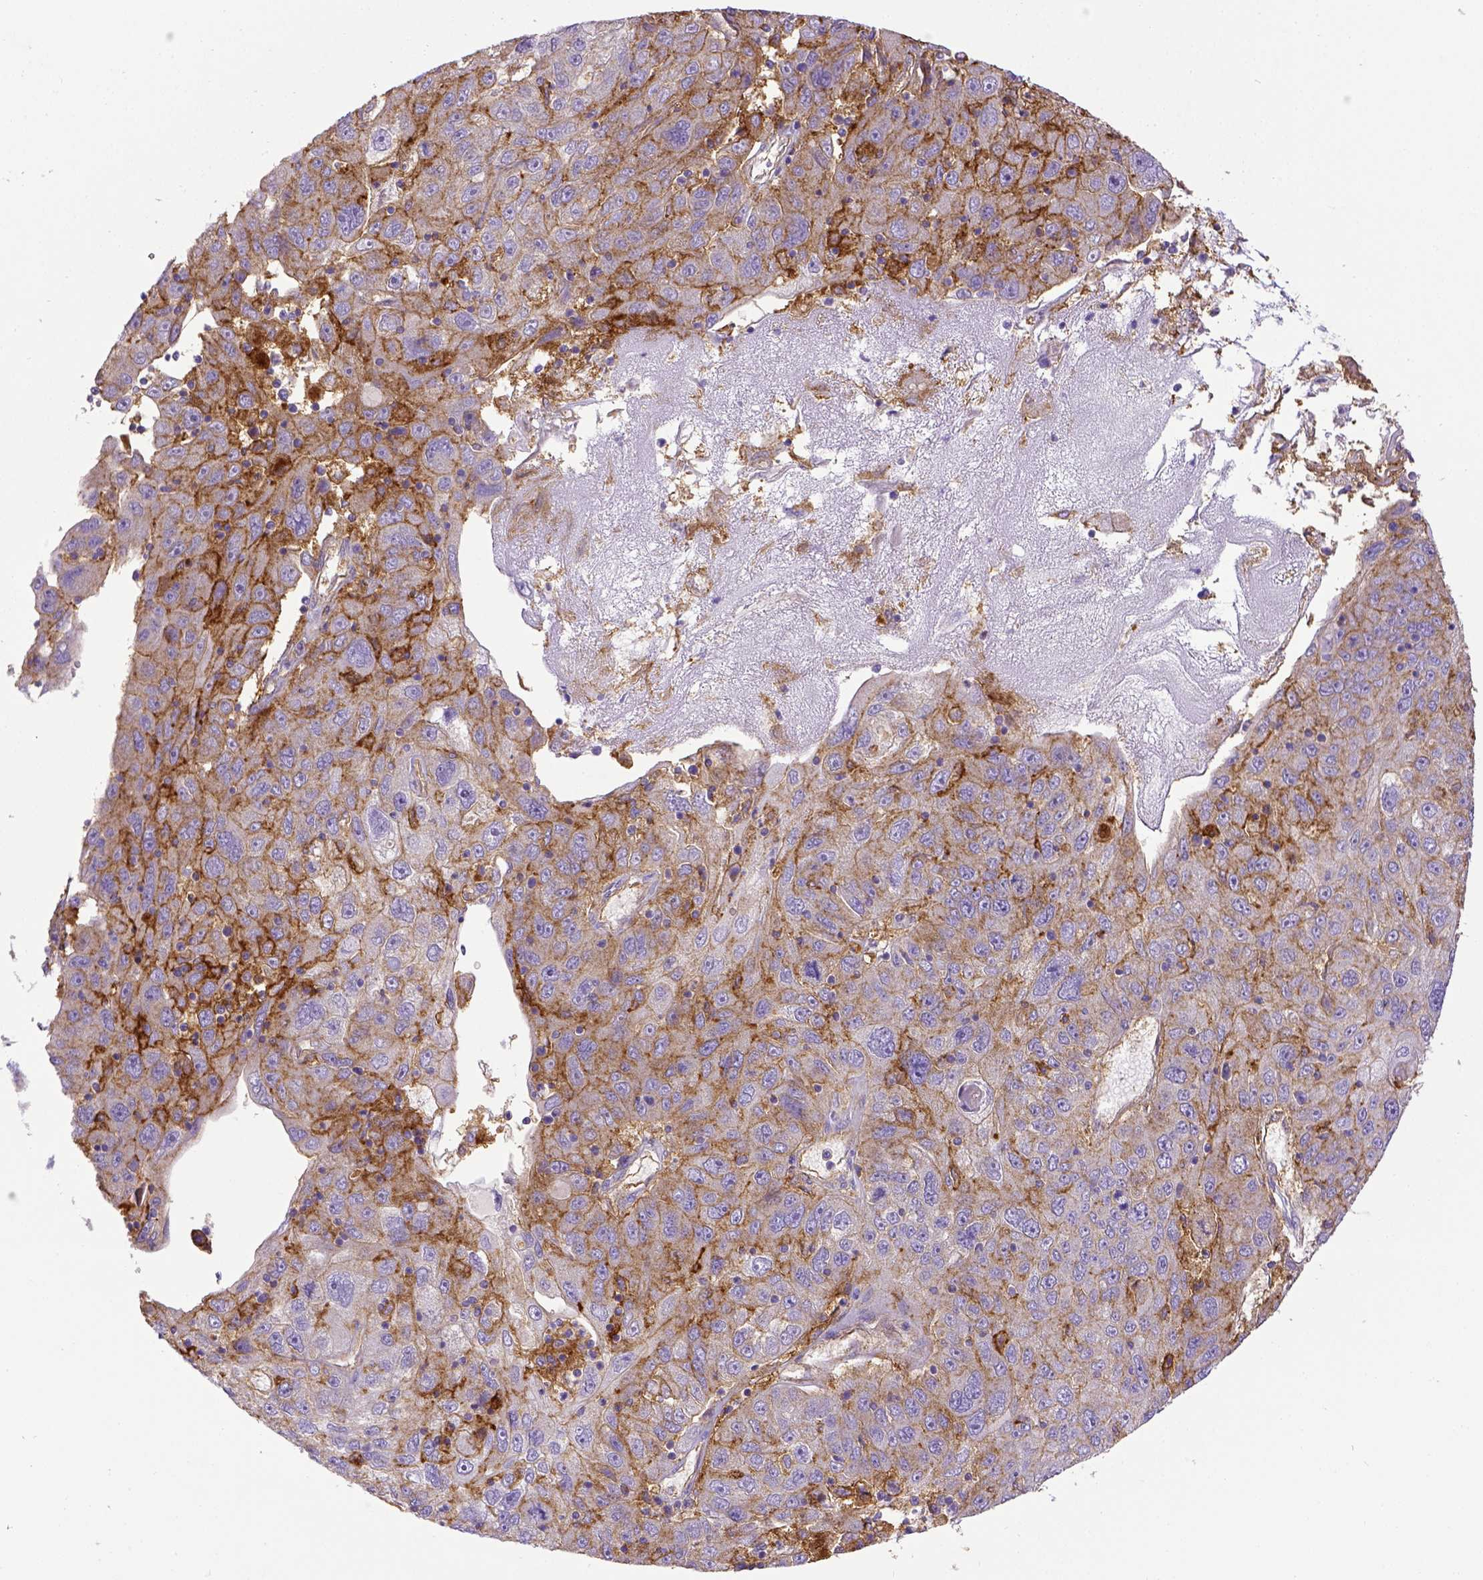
{"staining": {"intensity": "moderate", "quantity": "25%-75%", "location": "cytoplasmic/membranous"}, "tissue": "stomach cancer", "cell_type": "Tumor cells", "image_type": "cancer", "snomed": [{"axis": "morphology", "description": "Adenocarcinoma, NOS"}, {"axis": "topography", "description": "Stomach"}], "caption": "A photomicrograph of stomach adenocarcinoma stained for a protein reveals moderate cytoplasmic/membranous brown staining in tumor cells.", "gene": "CD40", "patient": {"sex": "male", "age": 56}}